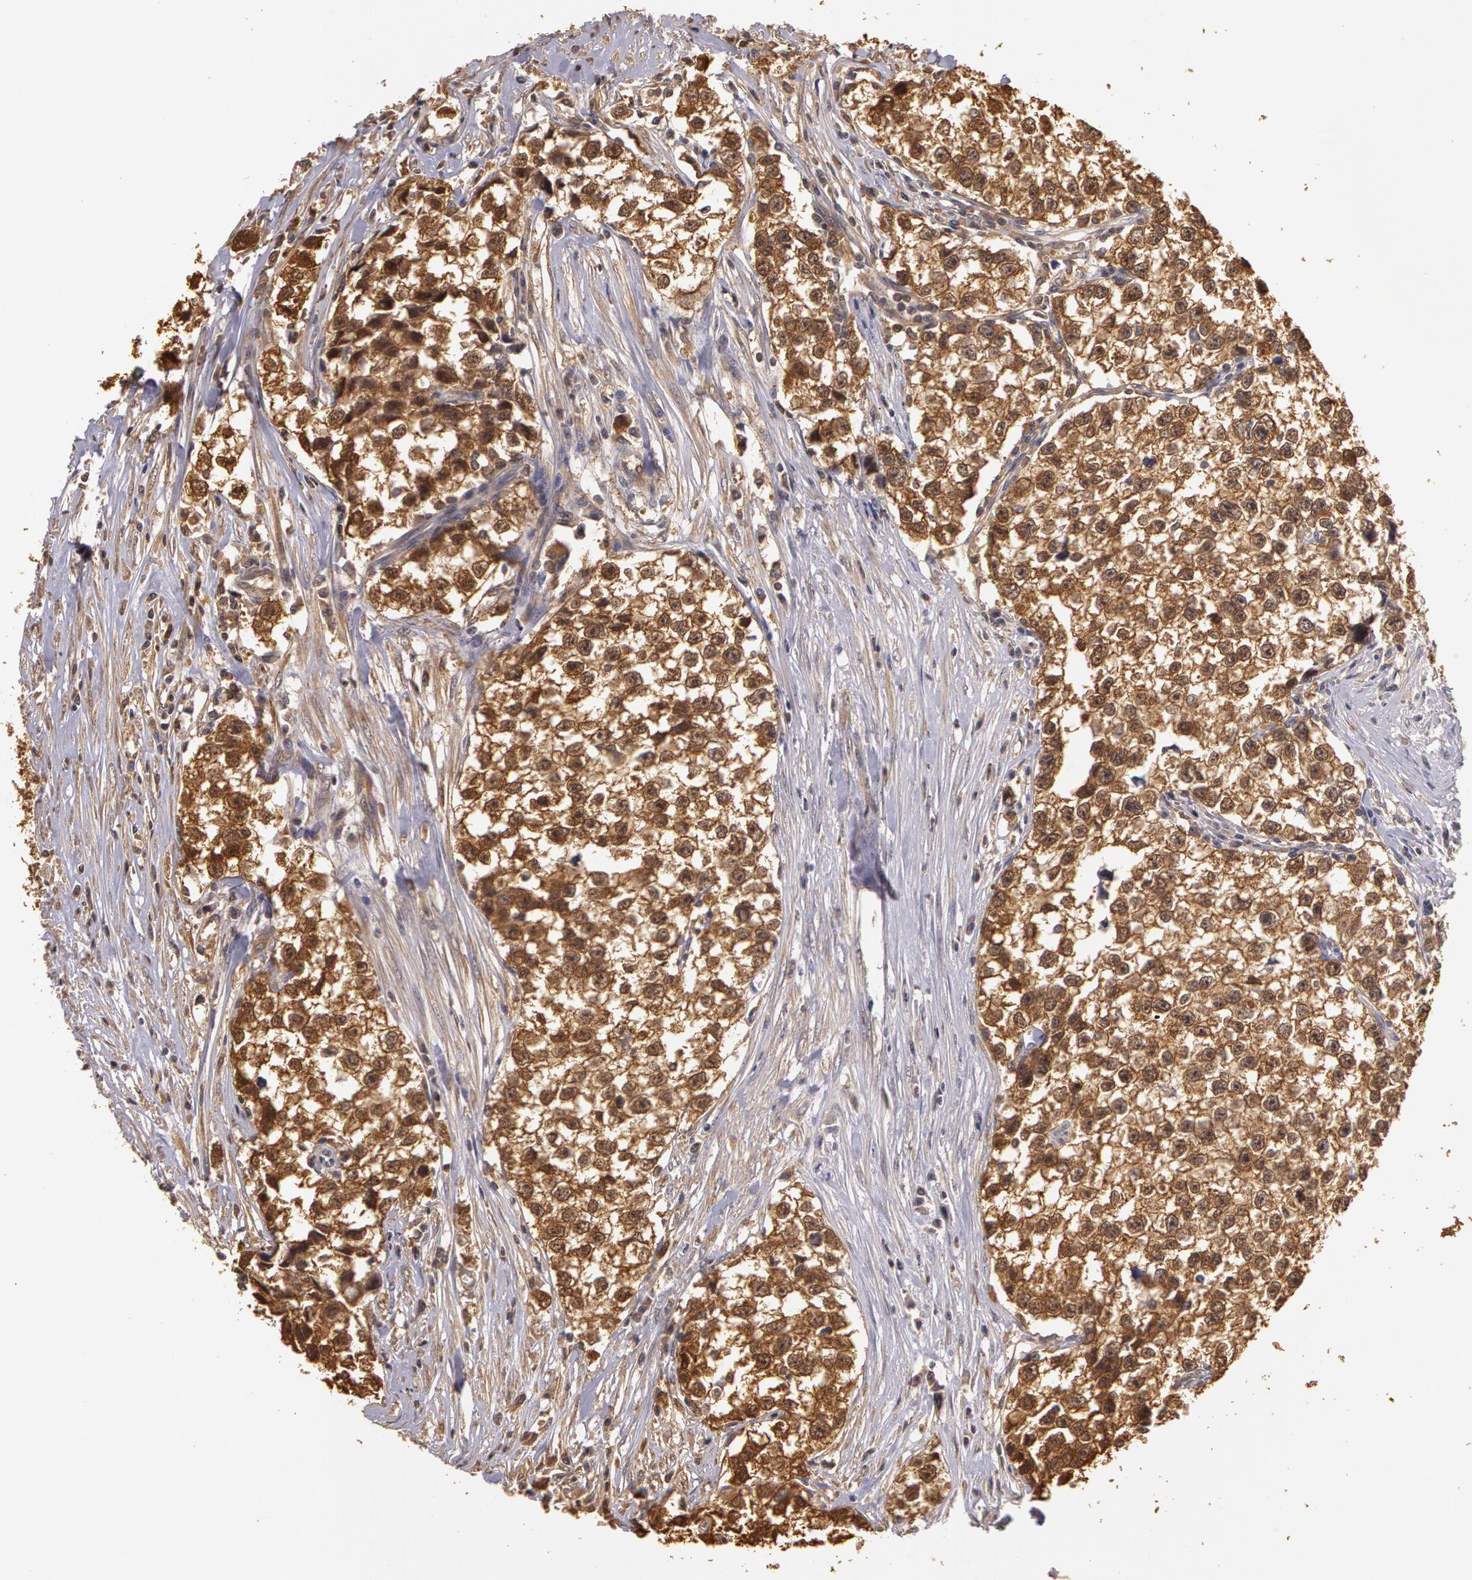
{"staining": {"intensity": "moderate", "quantity": ">75%", "location": "cytoplasmic/membranous"}, "tissue": "testis cancer", "cell_type": "Tumor cells", "image_type": "cancer", "snomed": [{"axis": "morphology", "description": "Seminoma, NOS"}, {"axis": "morphology", "description": "Carcinoma, Embryonal, NOS"}, {"axis": "topography", "description": "Testis"}], "caption": "A brown stain shows moderate cytoplasmic/membranous expression of a protein in human testis cancer (embryonal carcinoma) tumor cells.", "gene": "AHSA1", "patient": {"sex": "male", "age": 30}}